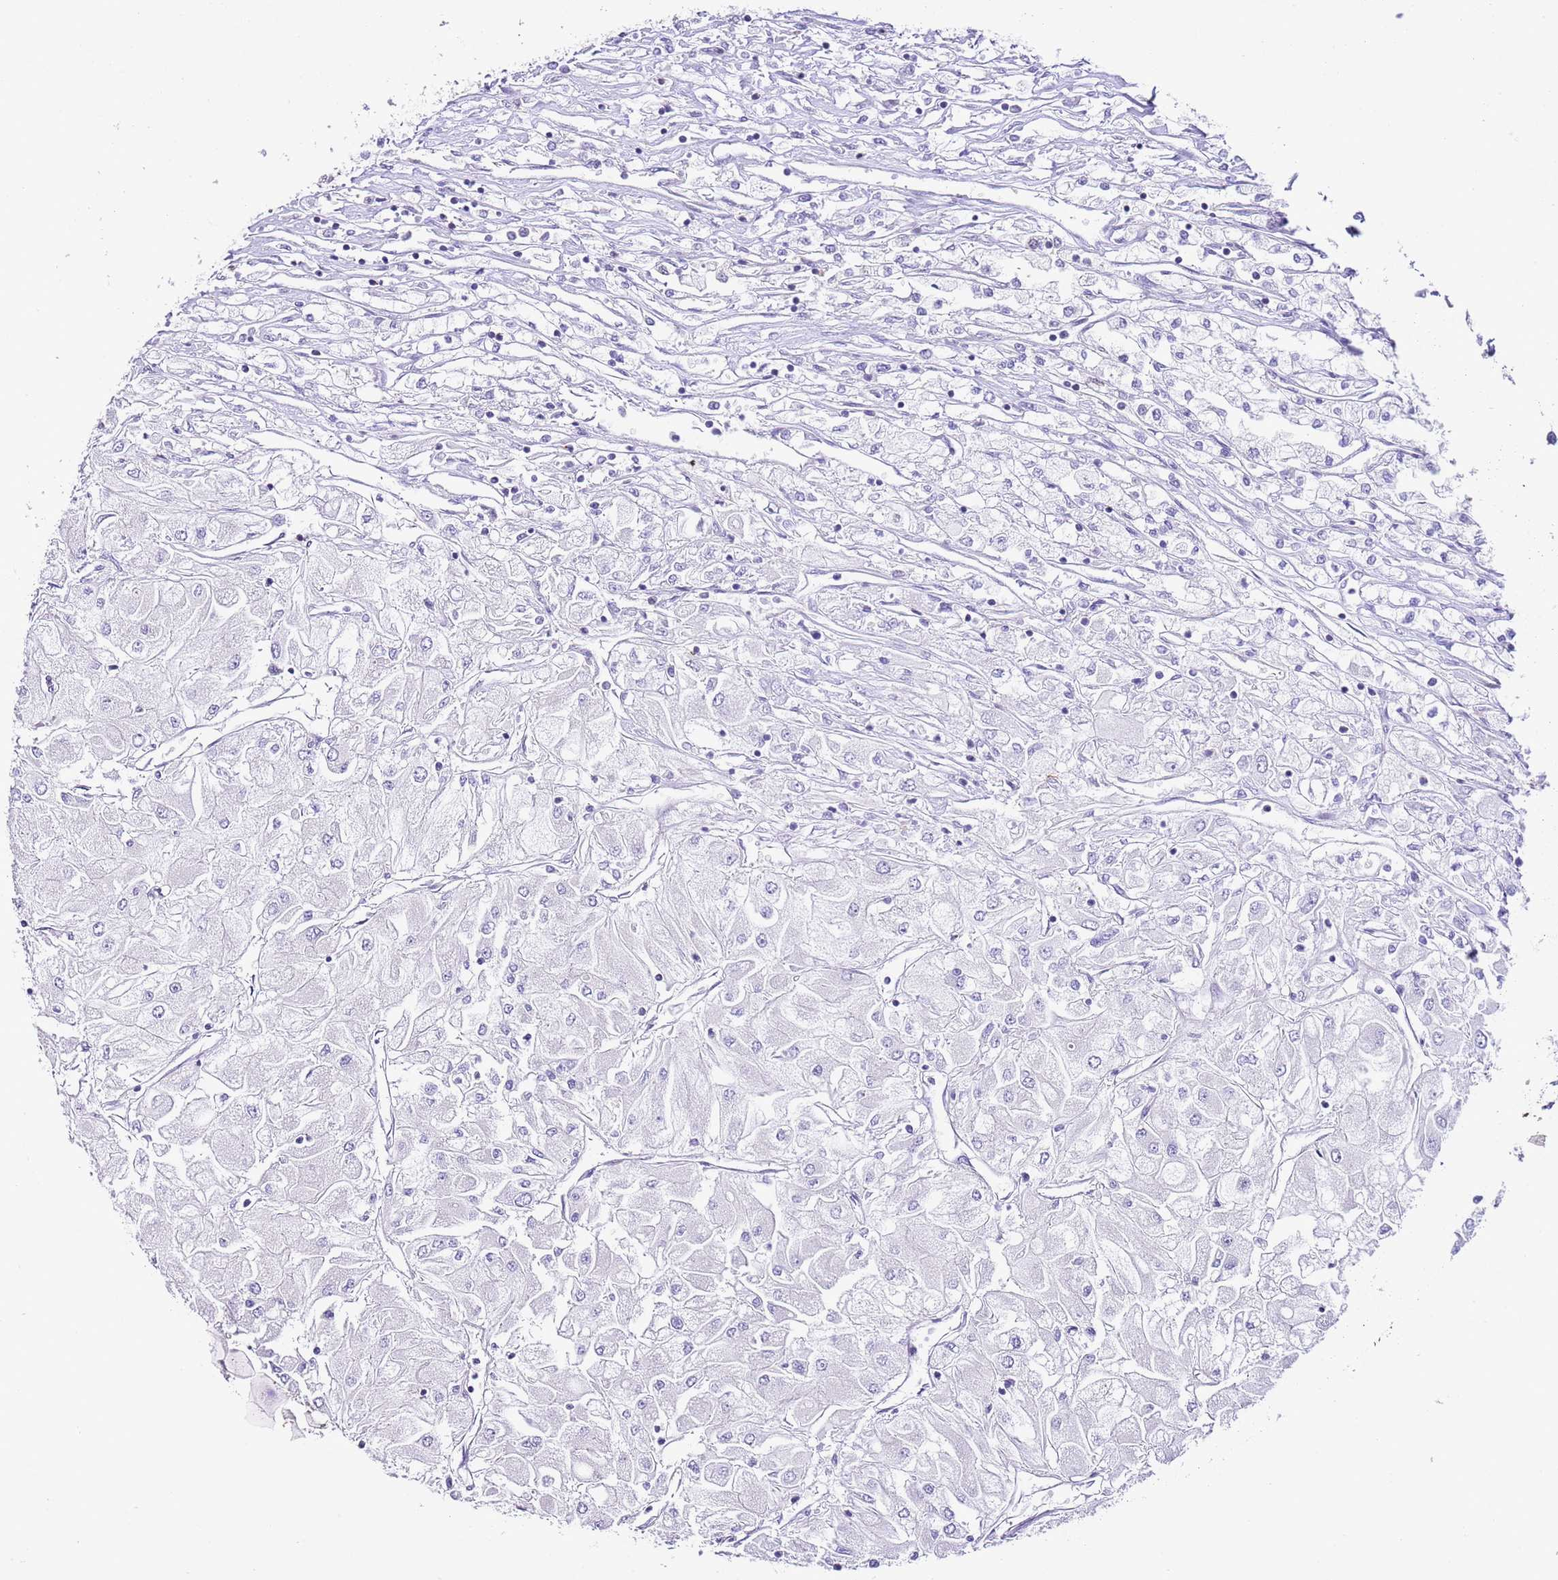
{"staining": {"intensity": "negative", "quantity": "none", "location": "none"}, "tissue": "renal cancer", "cell_type": "Tumor cells", "image_type": "cancer", "snomed": [{"axis": "morphology", "description": "Adenocarcinoma, NOS"}, {"axis": "topography", "description": "Kidney"}], "caption": "Tumor cells are negative for brown protein staining in renal adenocarcinoma.", "gene": "ALDH3A1", "patient": {"sex": "male", "age": 80}}